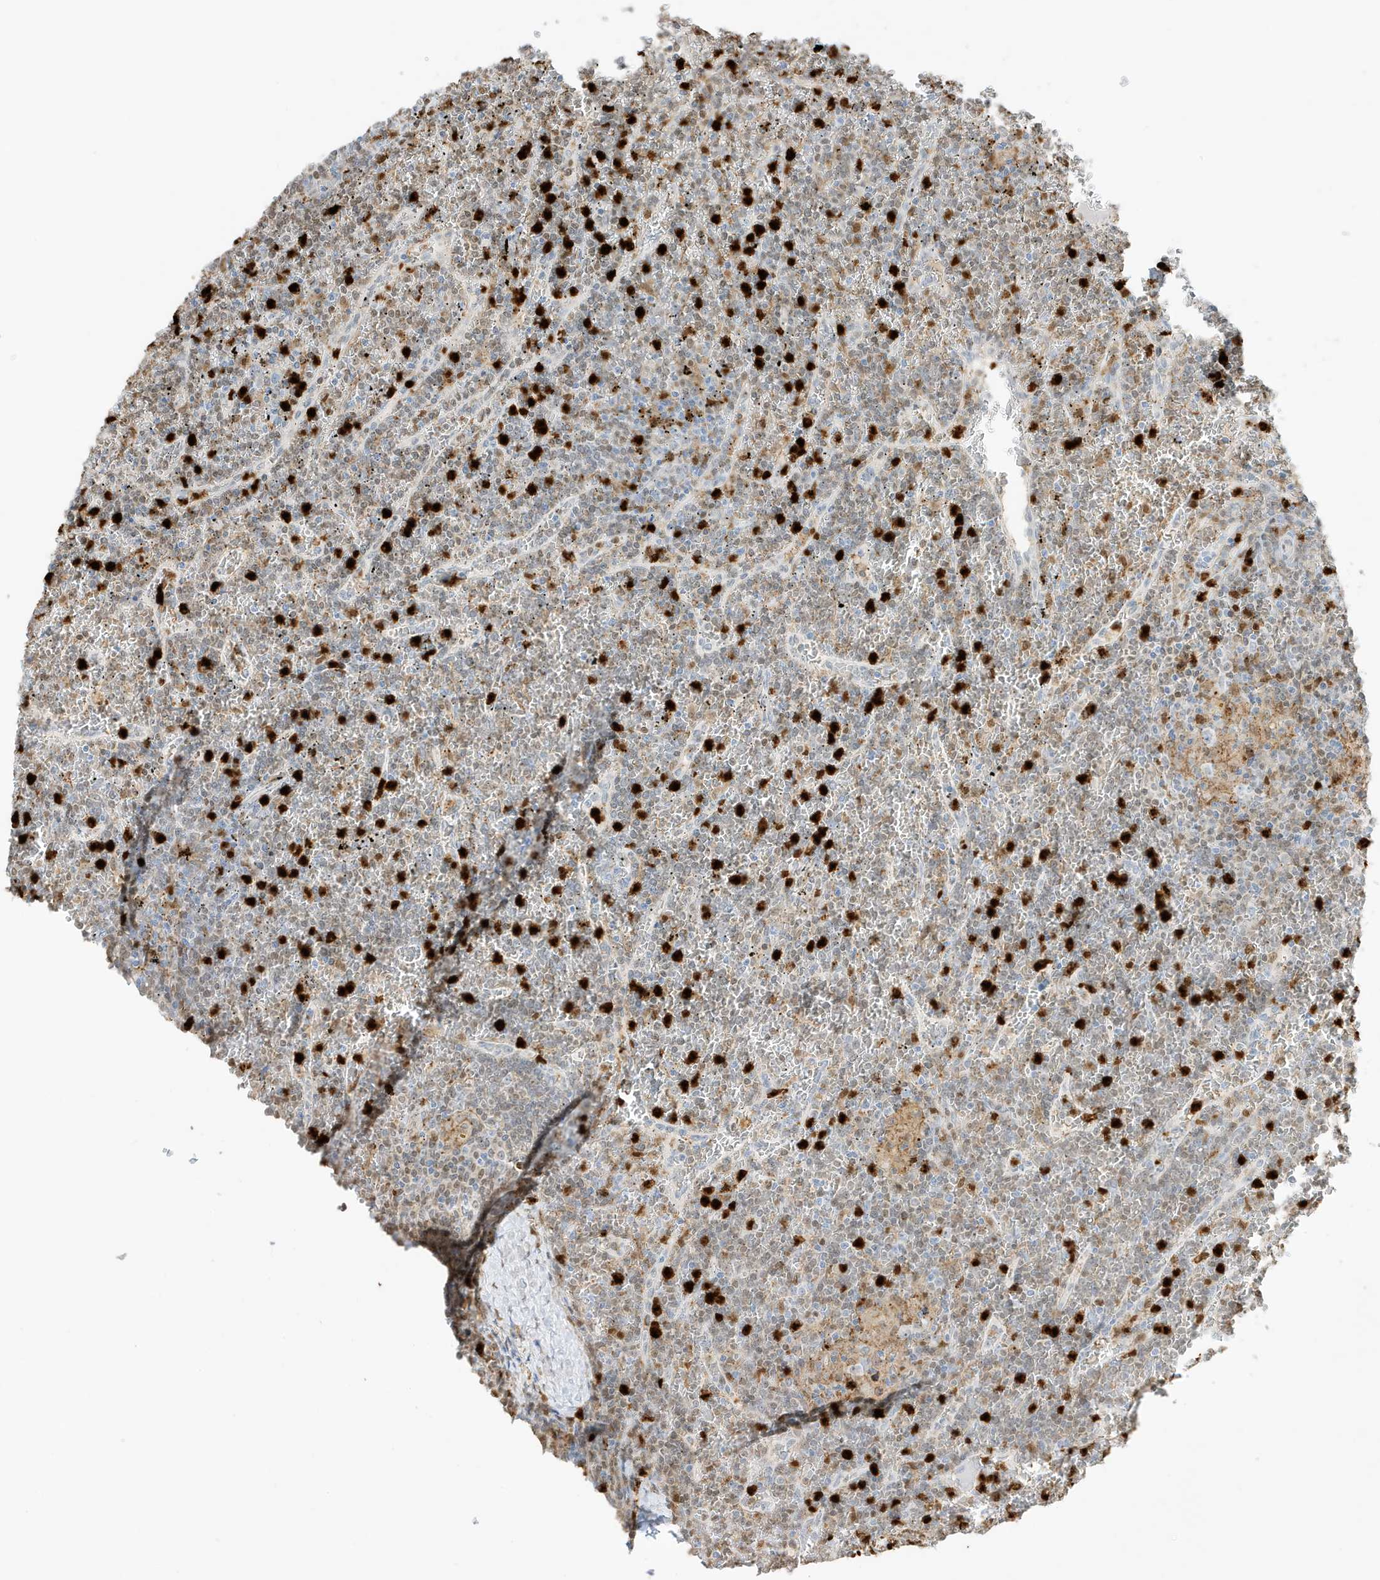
{"staining": {"intensity": "negative", "quantity": "none", "location": "none"}, "tissue": "lymphoma", "cell_type": "Tumor cells", "image_type": "cancer", "snomed": [{"axis": "morphology", "description": "Malignant lymphoma, non-Hodgkin's type, Low grade"}, {"axis": "topography", "description": "Spleen"}], "caption": "Immunohistochemistry photomicrograph of human lymphoma stained for a protein (brown), which exhibits no positivity in tumor cells.", "gene": "GCA", "patient": {"sex": "female", "age": 19}}